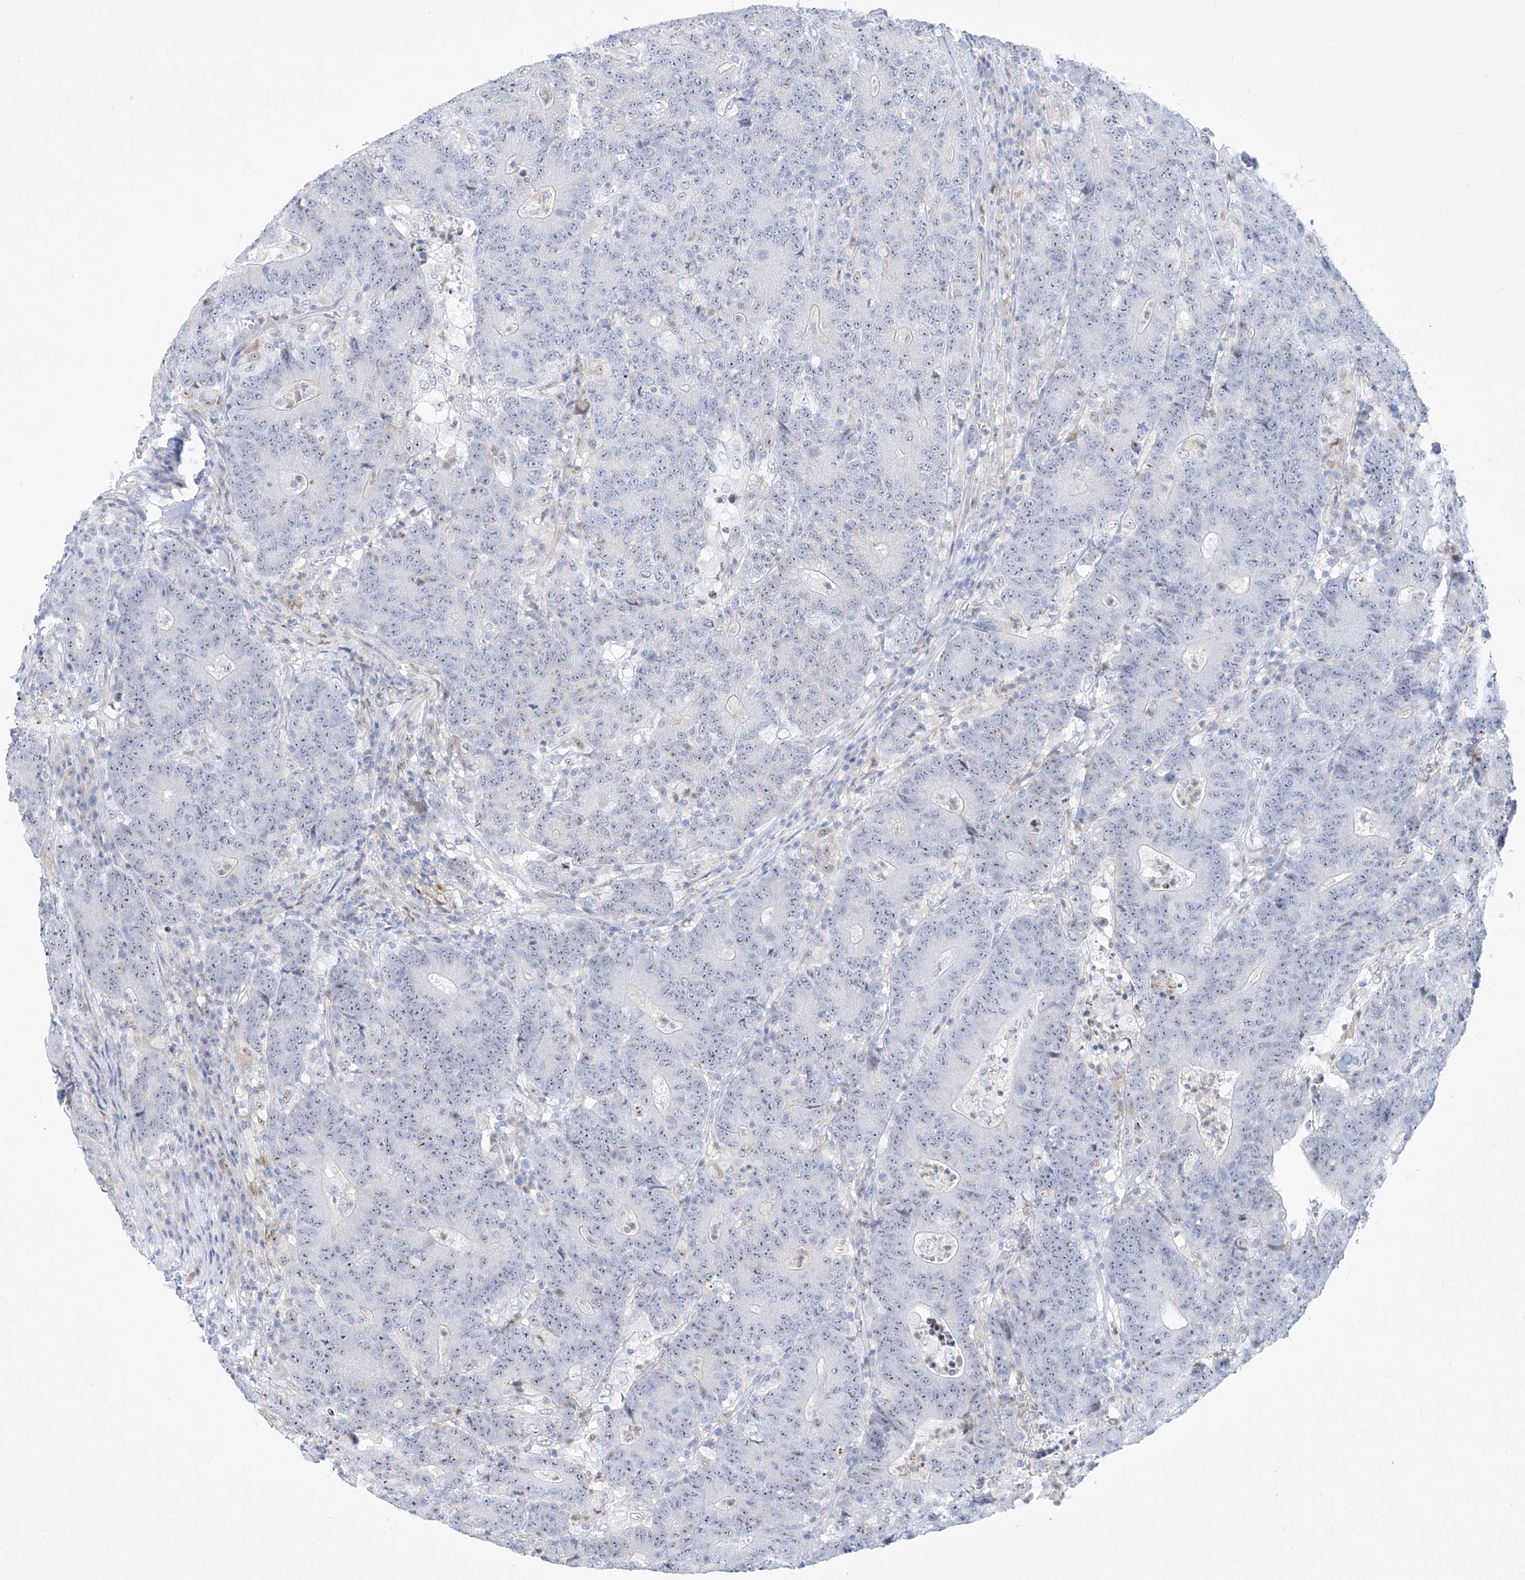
{"staining": {"intensity": "weak", "quantity": "<25%", "location": "nuclear"}, "tissue": "colorectal cancer", "cell_type": "Tumor cells", "image_type": "cancer", "snomed": [{"axis": "morphology", "description": "Normal tissue, NOS"}, {"axis": "morphology", "description": "Adenocarcinoma, NOS"}, {"axis": "topography", "description": "Colon"}], "caption": "IHC image of neoplastic tissue: colorectal cancer (adenocarcinoma) stained with DAB shows no significant protein staining in tumor cells. The staining was performed using DAB to visualize the protein expression in brown, while the nuclei were stained in blue with hematoxylin (Magnification: 20x).", "gene": "SNU13", "patient": {"sex": "female", "age": 75}}